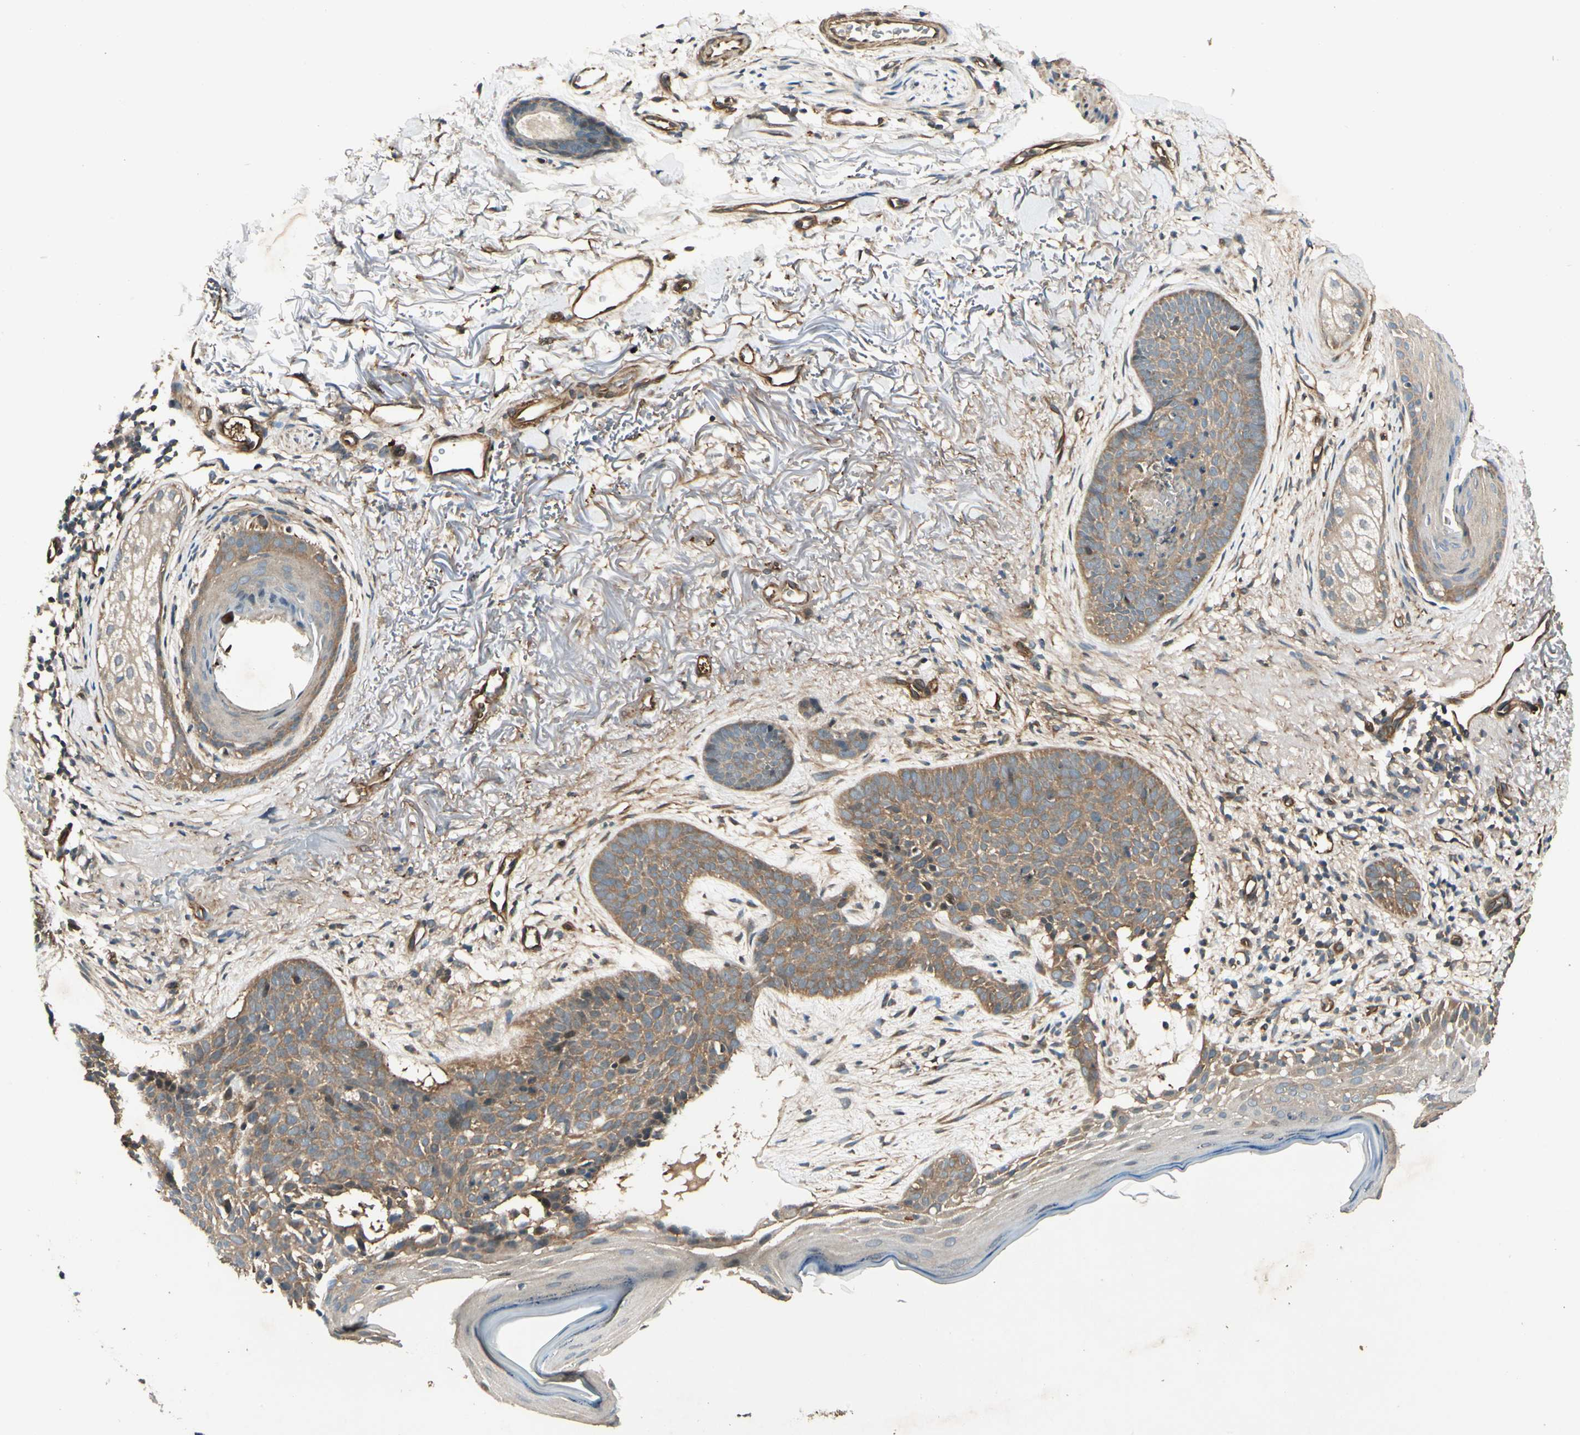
{"staining": {"intensity": "weak", "quantity": ">75%", "location": "cytoplasmic/membranous"}, "tissue": "skin cancer", "cell_type": "Tumor cells", "image_type": "cancer", "snomed": [{"axis": "morphology", "description": "Normal tissue, NOS"}, {"axis": "morphology", "description": "Basal cell carcinoma"}, {"axis": "topography", "description": "Skin"}], "caption": "The immunohistochemical stain highlights weak cytoplasmic/membranous positivity in tumor cells of skin cancer tissue. The protein is stained brown, and the nuclei are stained in blue (DAB IHC with brightfield microscopy, high magnification).", "gene": "ROCK2", "patient": {"sex": "female", "age": 70}}